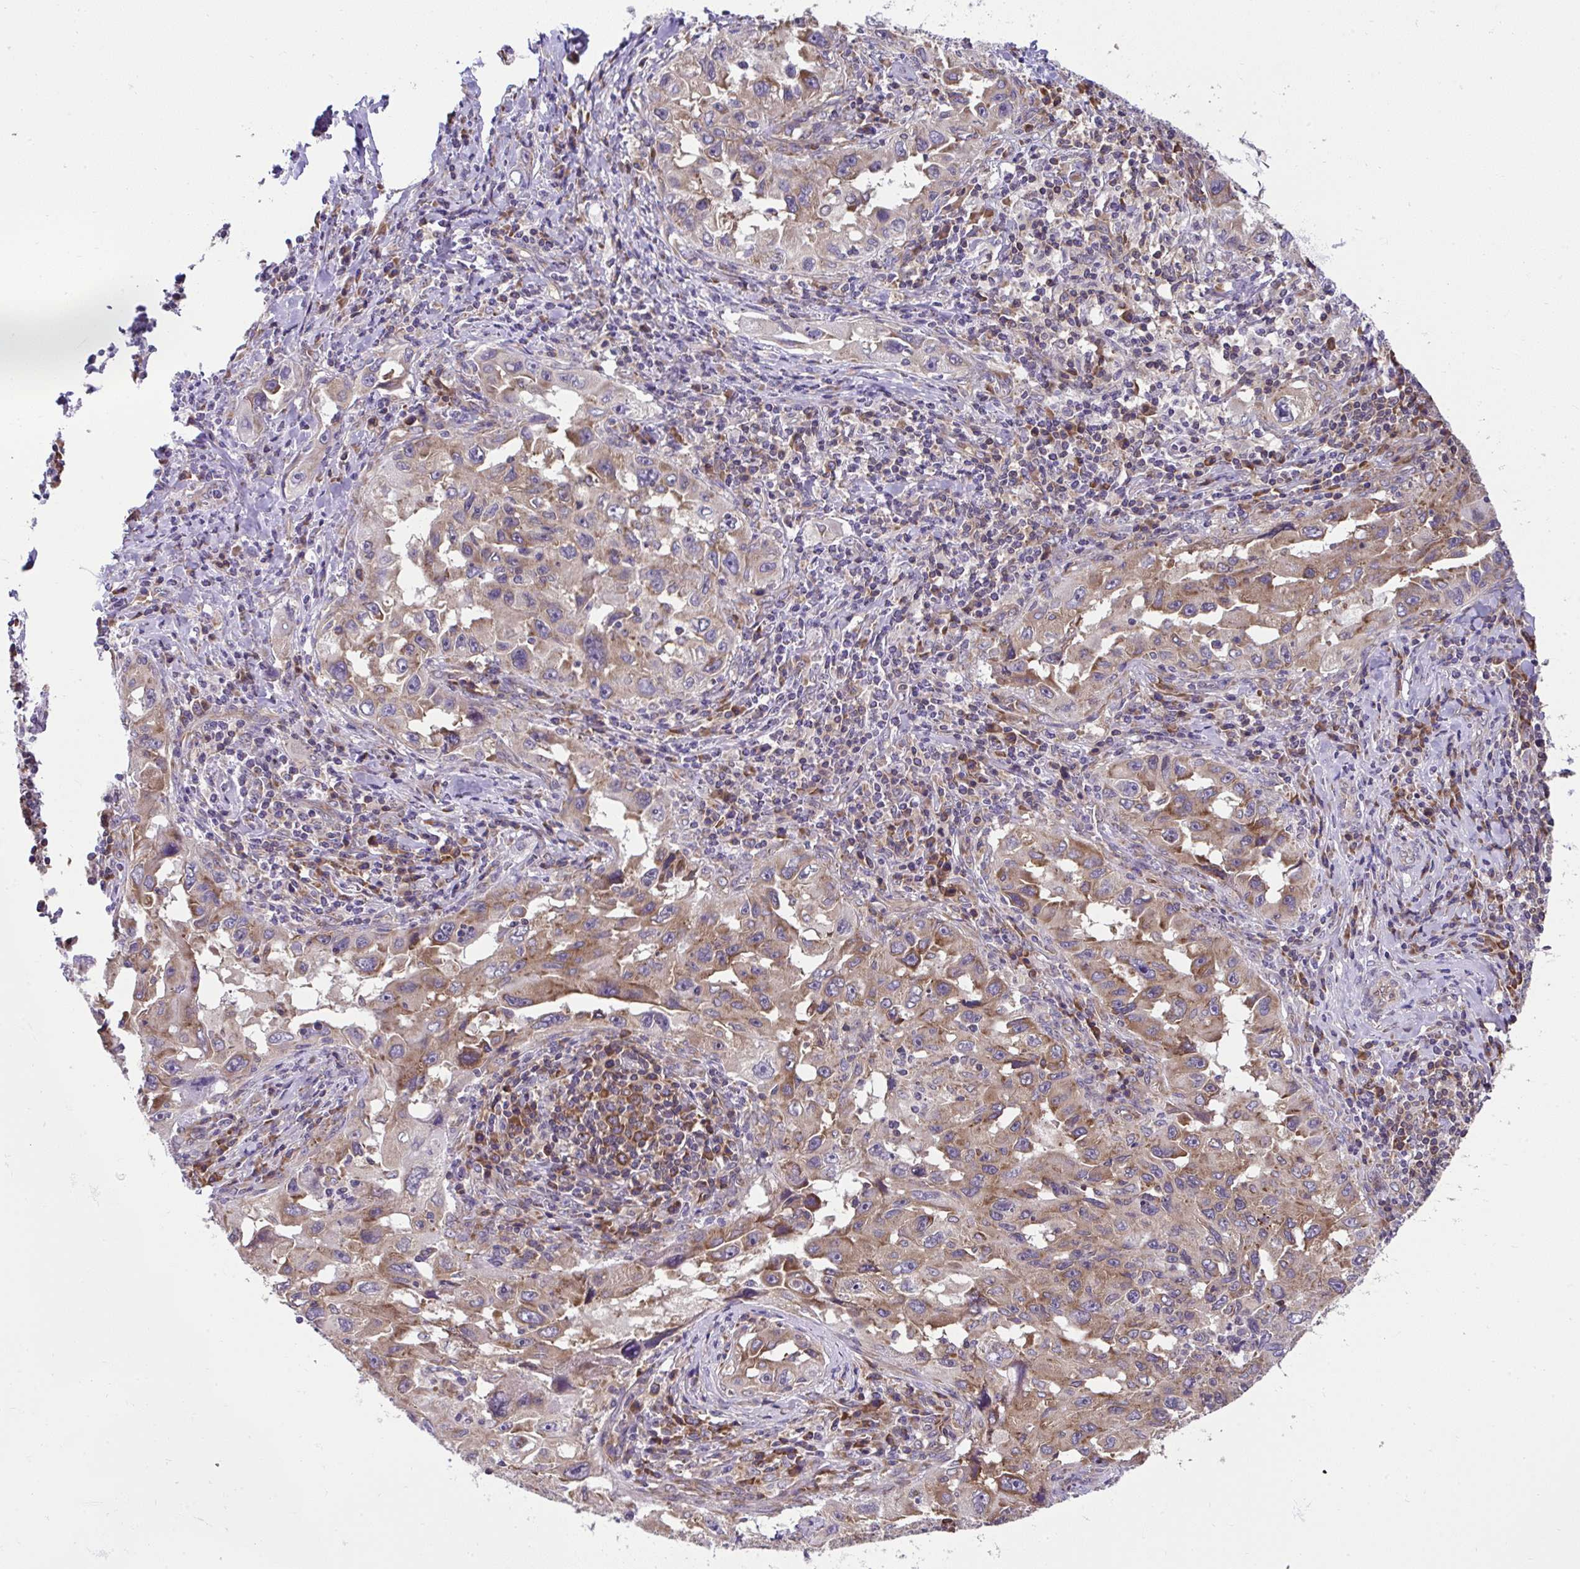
{"staining": {"intensity": "moderate", "quantity": ">75%", "location": "cytoplasmic/membranous"}, "tissue": "lung cancer", "cell_type": "Tumor cells", "image_type": "cancer", "snomed": [{"axis": "morphology", "description": "Adenocarcinoma, NOS"}, {"axis": "topography", "description": "Lung"}], "caption": "High-magnification brightfield microscopy of lung cancer (adenocarcinoma) stained with DAB (brown) and counterstained with hematoxylin (blue). tumor cells exhibit moderate cytoplasmic/membranous staining is appreciated in about>75% of cells.", "gene": "RPS7", "patient": {"sex": "female", "age": 73}}